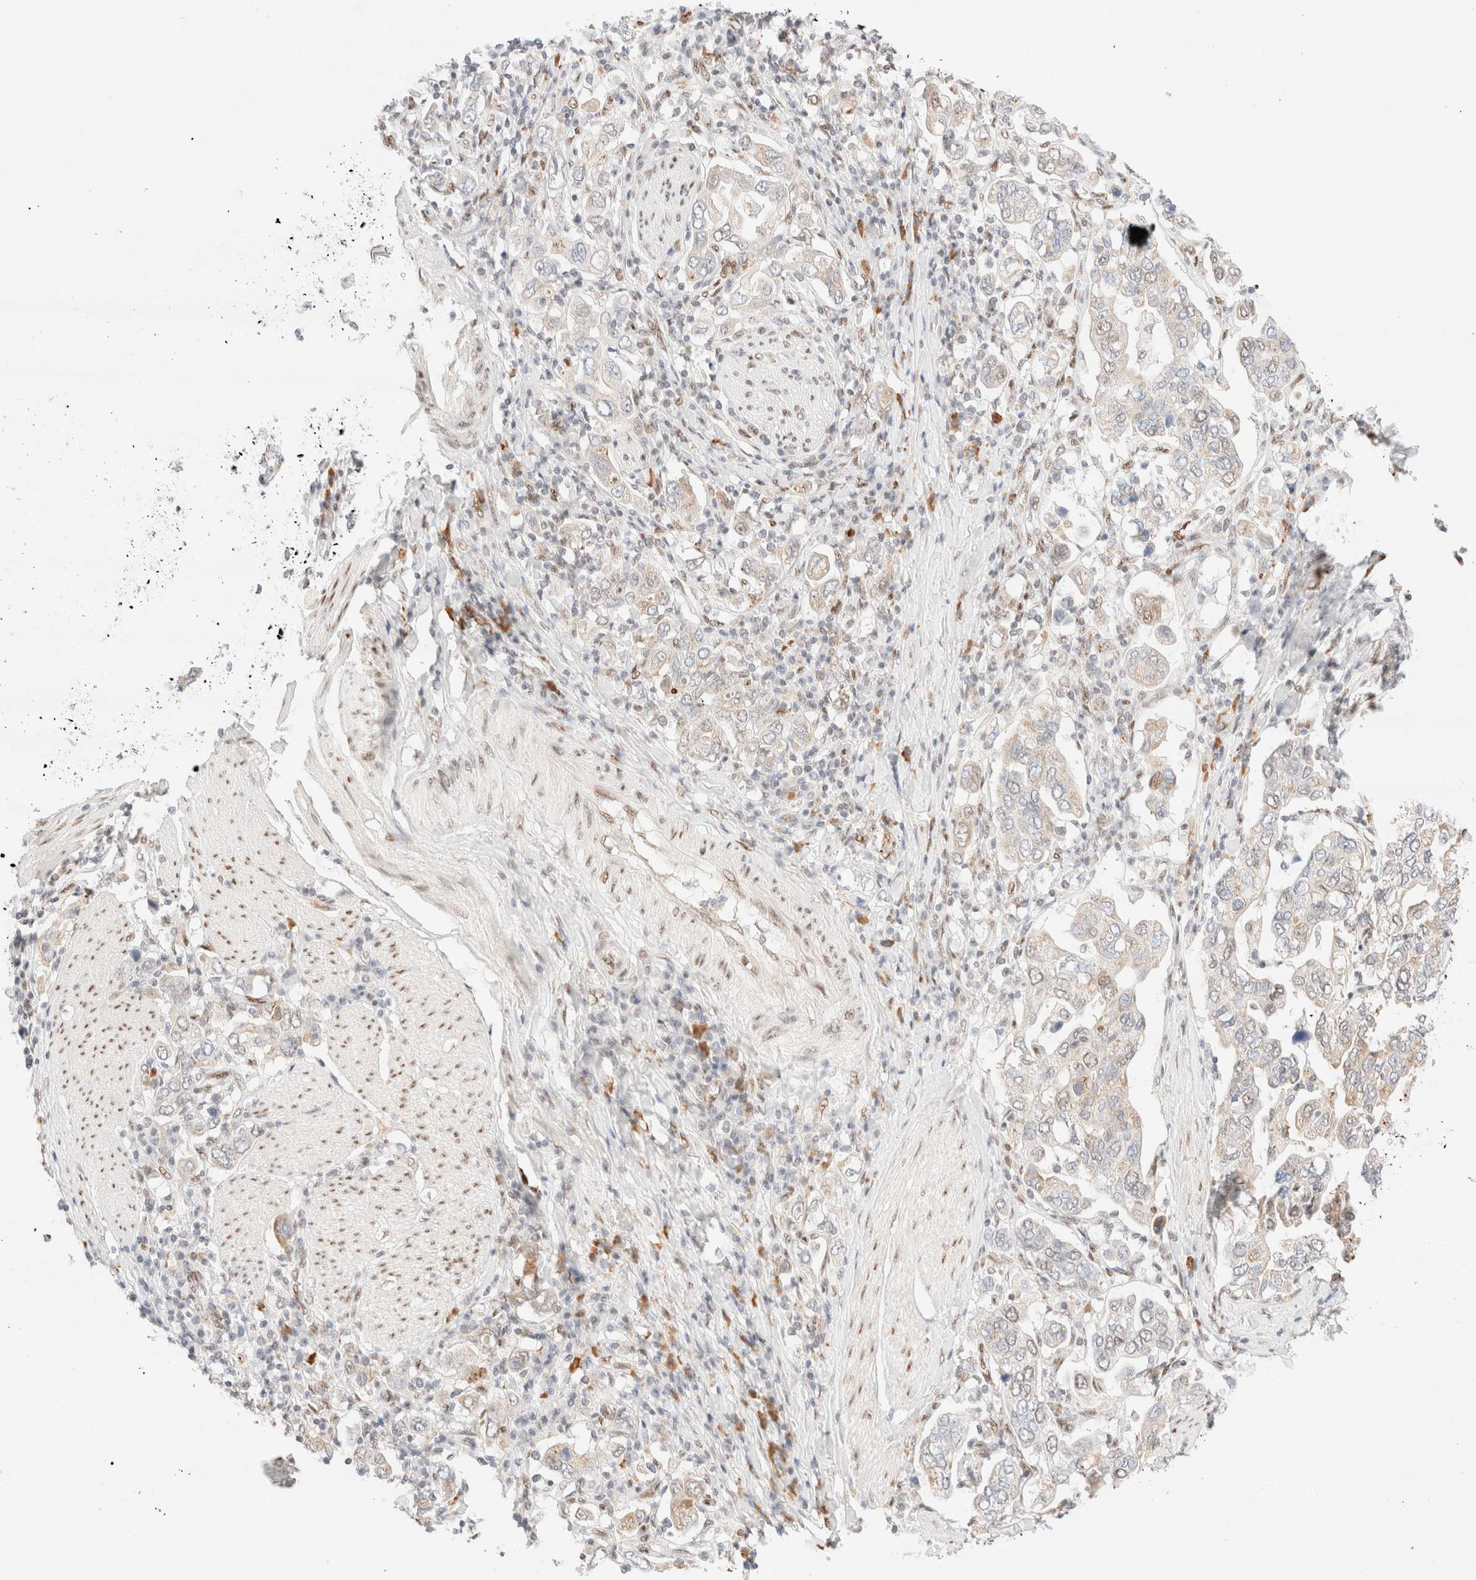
{"staining": {"intensity": "negative", "quantity": "none", "location": "none"}, "tissue": "stomach cancer", "cell_type": "Tumor cells", "image_type": "cancer", "snomed": [{"axis": "morphology", "description": "Adenocarcinoma, NOS"}, {"axis": "topography", "description": "Stomach, upper"}], "caption": "Adenocarcinoma (stomach) was stained to show a protein in brown. There is no significant positivity in tumor cells.", "gene": "CIC", "patient": {"sex": "male", "age": 62}}